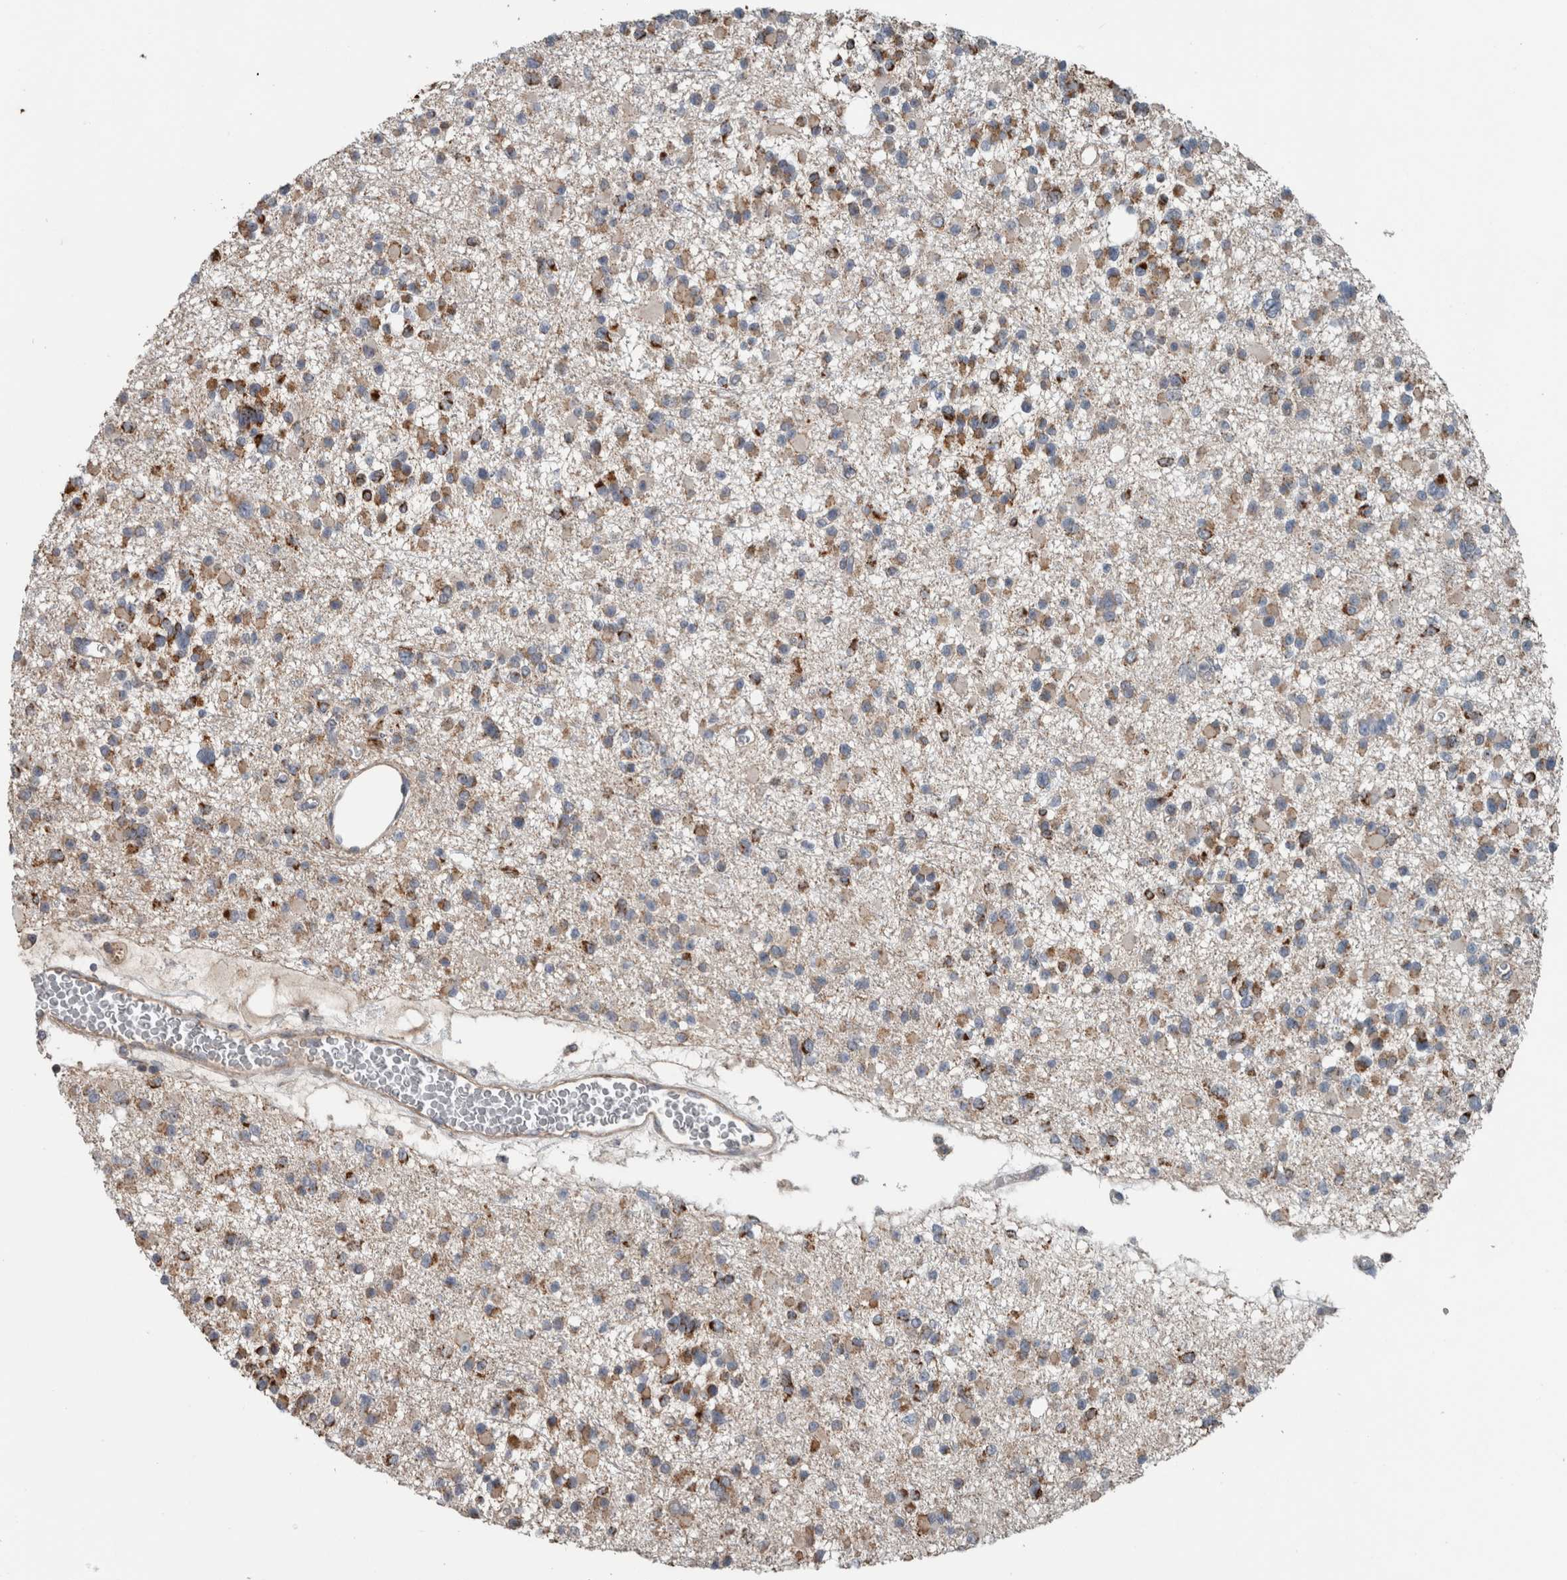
{"staining": {"intensity": "strong", "quantity": "25%-75%", "location": "cytoplasmic/membranous"}, "tissue": "glioma", "cell_type": "Tumor cells", "image_type": "cancer", "snomed": [{"axis": "morphology", "description": "Glioma, malignant, Low grade"}, {"axis": "topography", "description": "Brain"}], "caption": "Glioma stained with immunohistochemistry demonstrates strong cytoplasmic/membranous staining in approximately 25%-75% of tumor cells.", "gene": "ARMC1", "patient": {"sex": "female", "age": 22}}